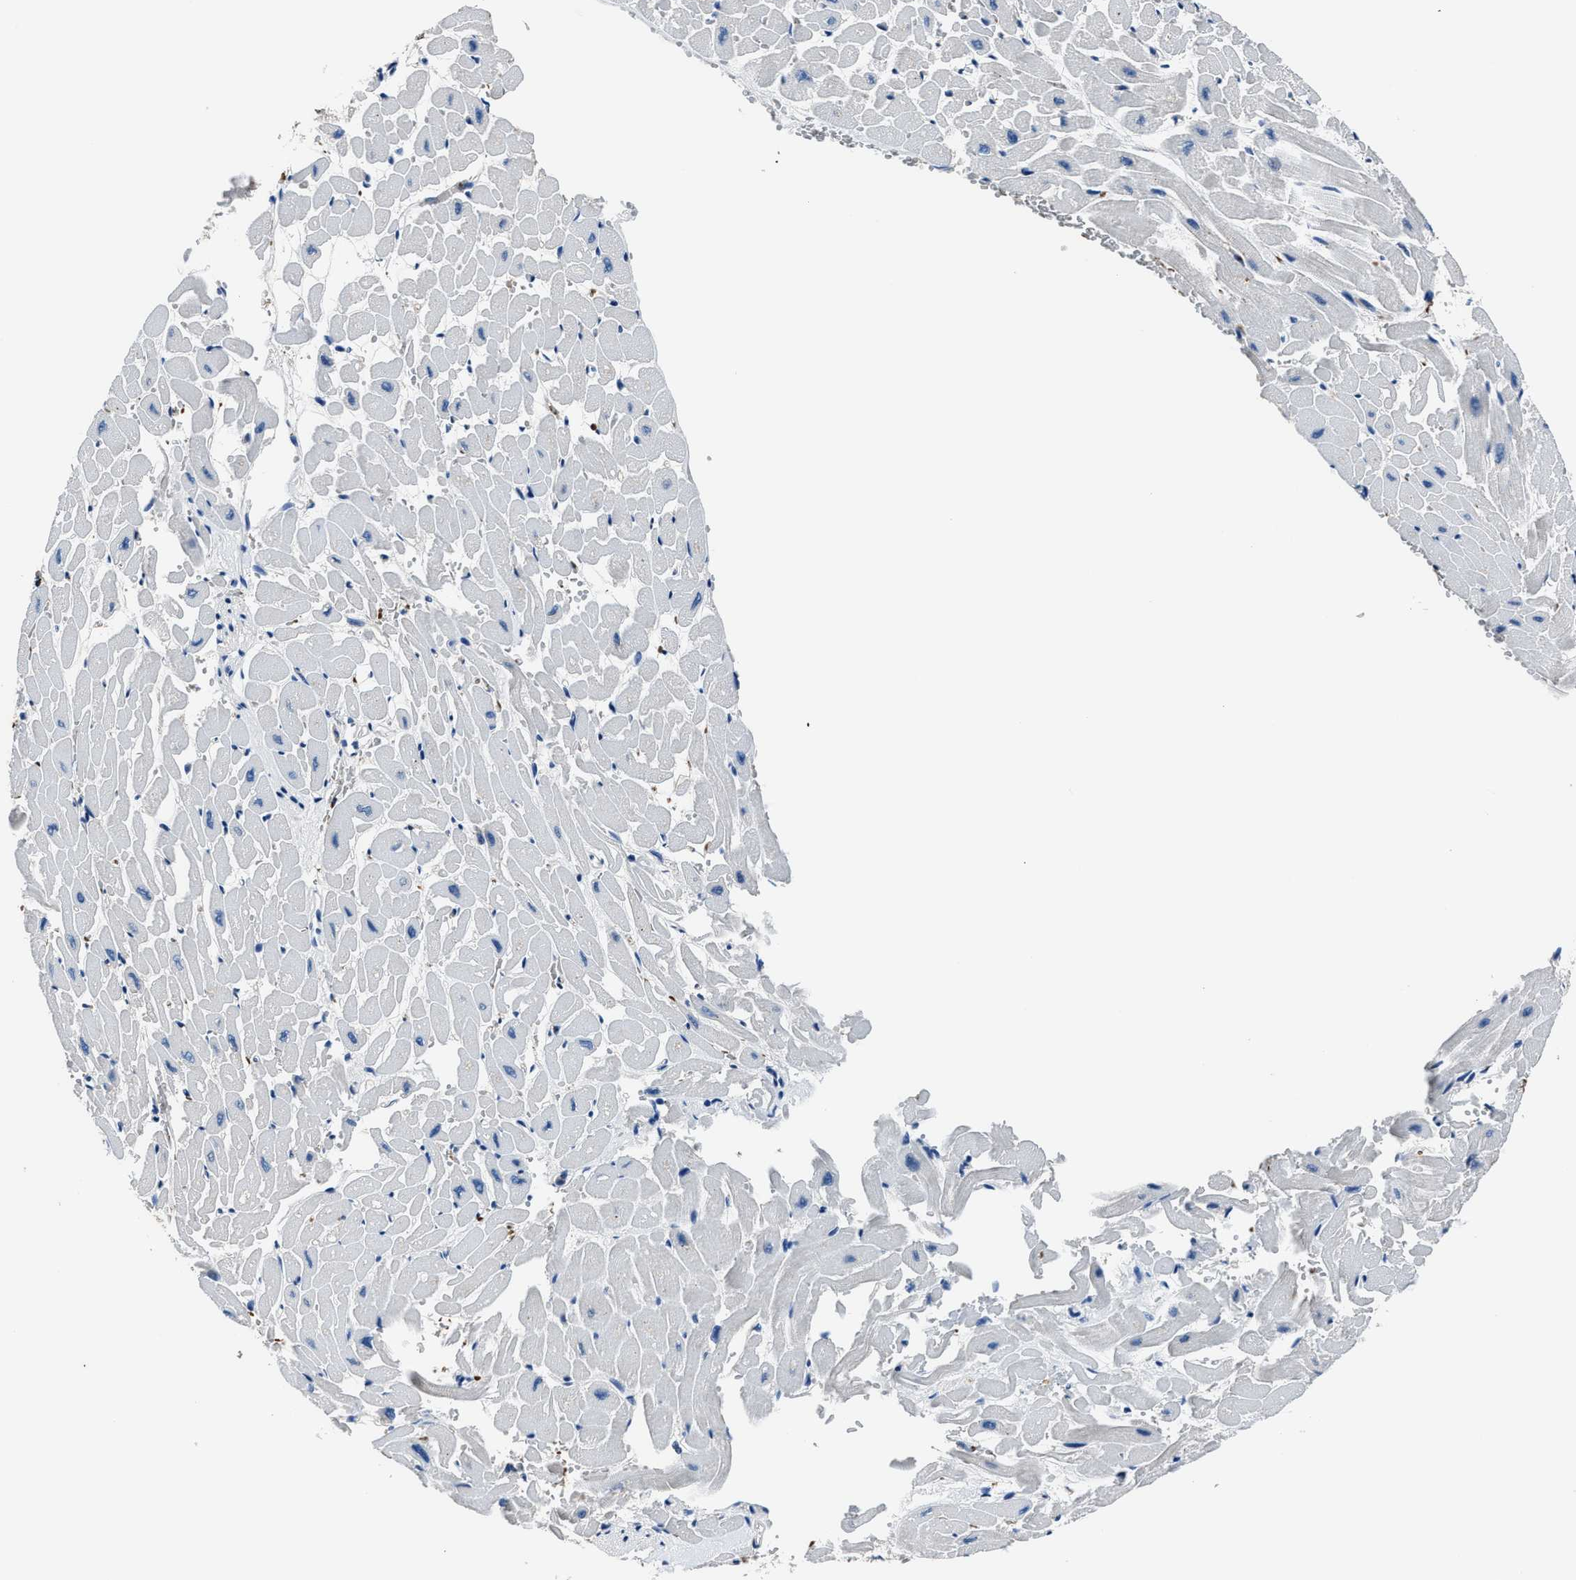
{"staining": {"intensity": "negative", "quantity": "none", "location": "none"}, "tissue": "heart muscle", "cell_type": "Cardiomyocytes", "image_type": "normal", "snomed": [{"axis": "morphology", "description": "Normal tissue, NOS"}, {"axis": "topography", "description": "Heart"}], "caption": "An IHC image of normal heart muscle is shown. There is no staining in cardiomyocytes of heart muscle.", "gene": "FTL", "patient": {"sex": "male", "age": 45}}